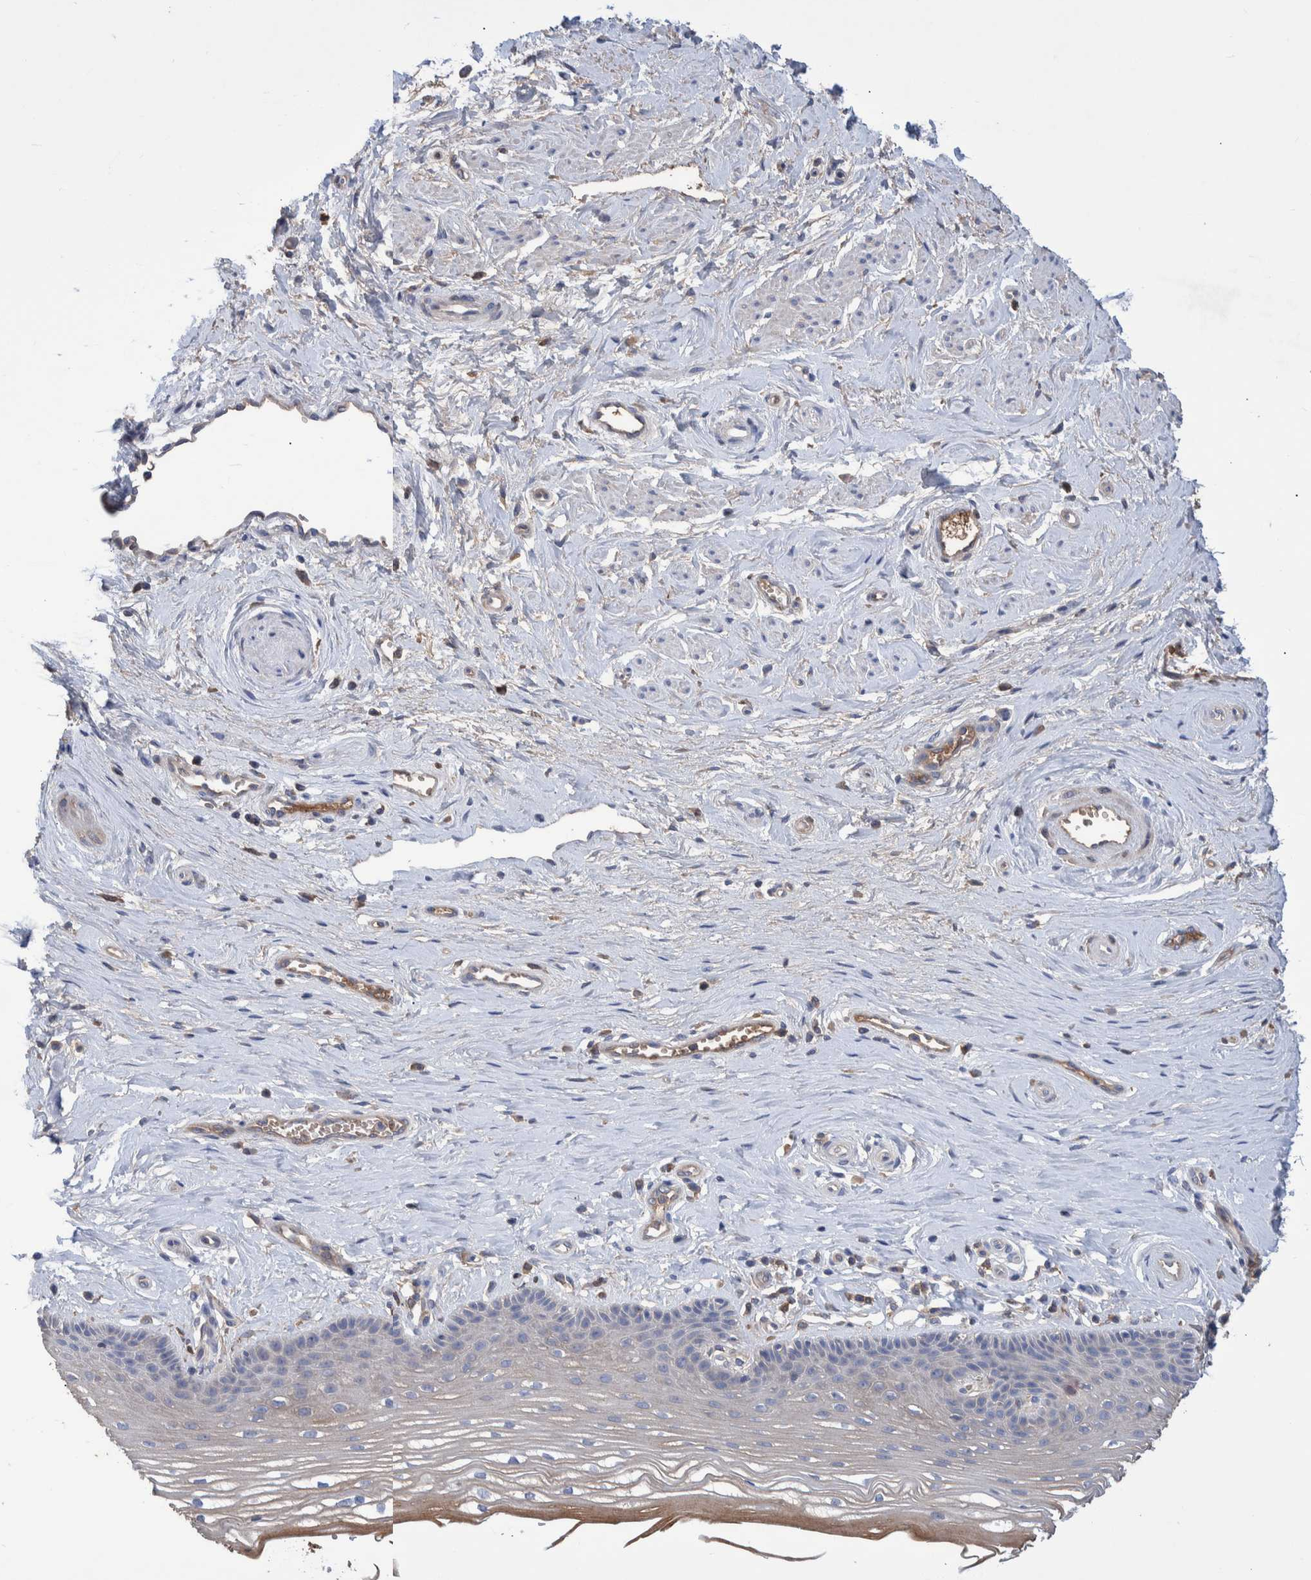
{"staining": {"intensity": "weak", "quantity": "<25%", "location": "cytoplasmic/membranous"}, "tissue": "vagina", "cell_type": "Squamous epithelial cells", "image_type": "normal", "snomed": [{"axis": "morphology", "description": "Normal tissue, NOS"}, {"axis": "topography", "description": "Vagina"}], "caption": "IHC histopathology image of unremarkable vagina stained for a protein (brown), which exhibits no positivity in squamous epithelial cells.", "gene": "DLL4", "patient": {"sex": "female", "age": 46}}